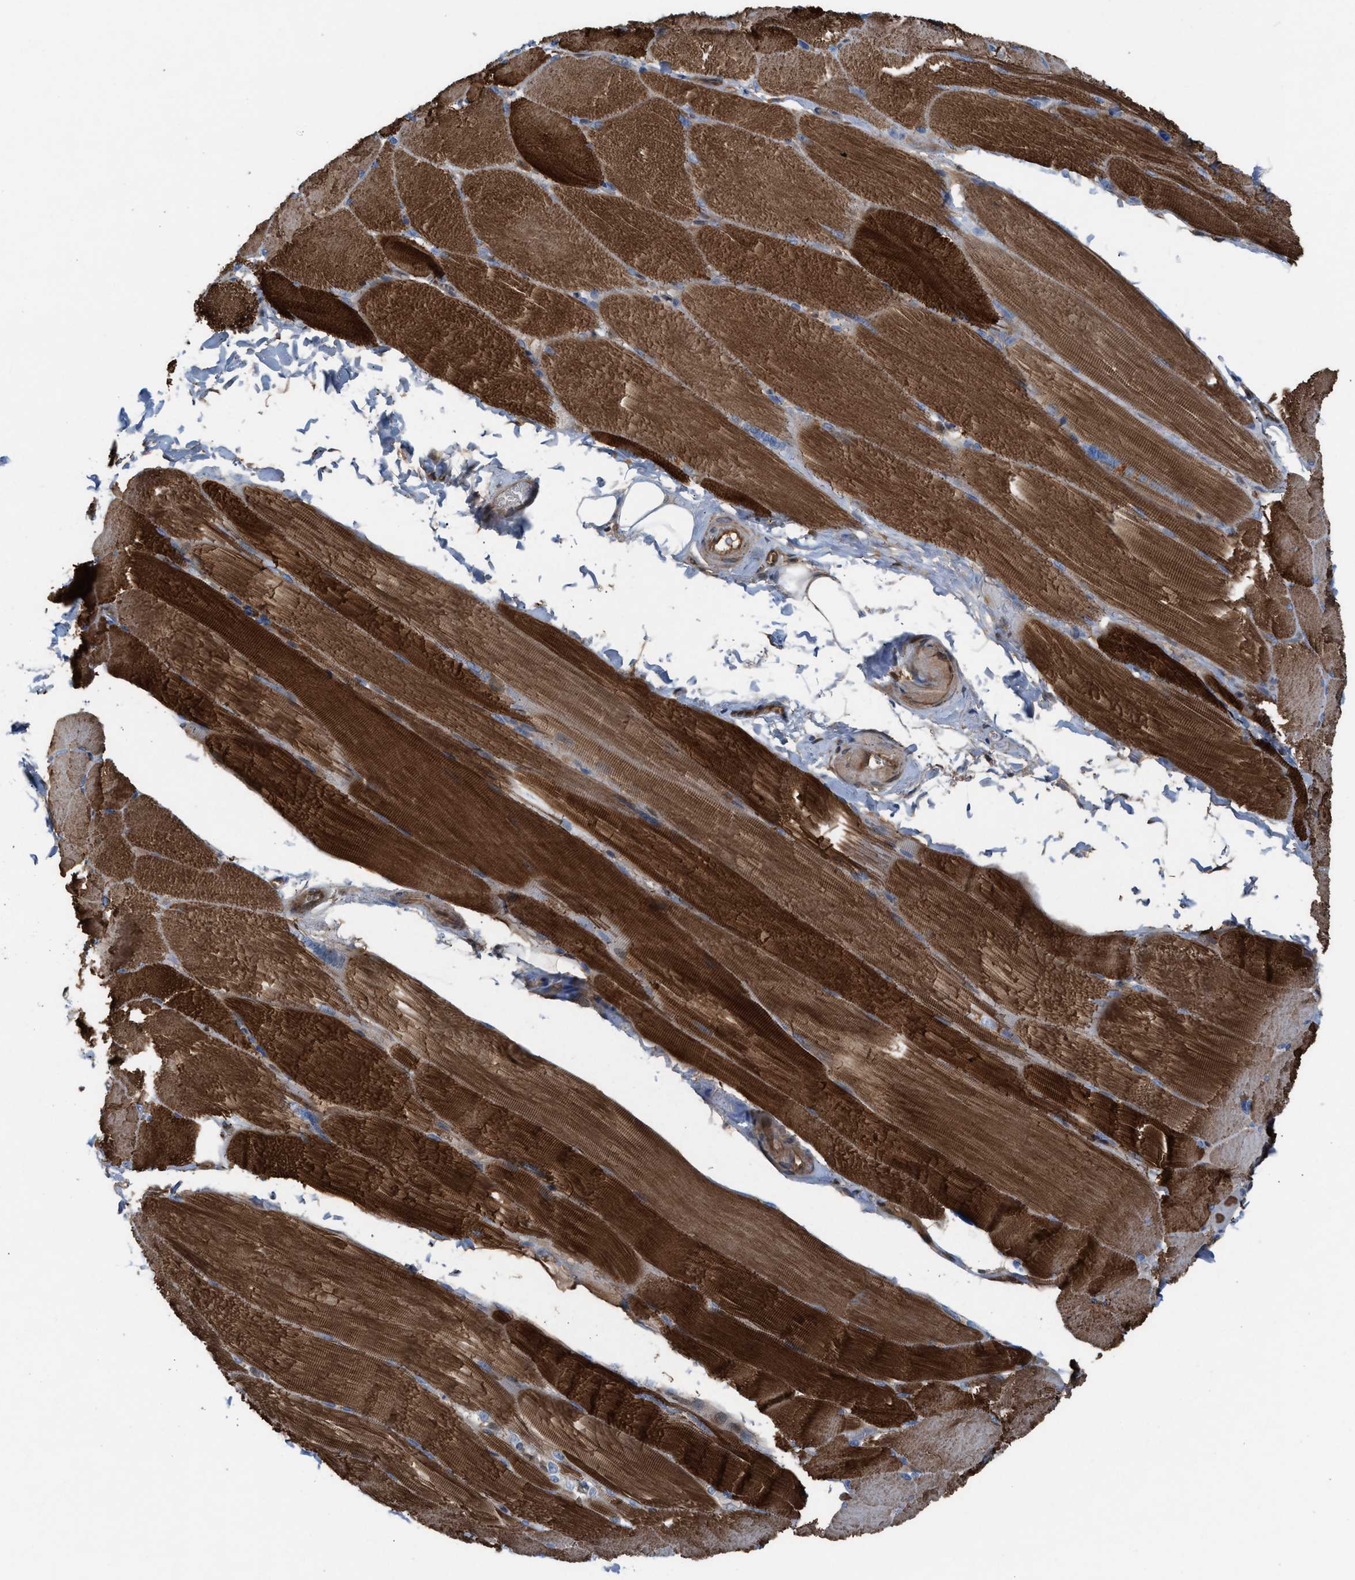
{"staining": {"intensity": "strong", "quantity": ">75%", "location": "cytoplasmic/membranous"}, "tissue": "skeletal muscle", "cell_type": "Myocytes", "image_type": "normal", "snomed": [{"axis": "morphology", "description": "Normal tissue, NOS"}, {"axis": "topography", "description": "Skin"}, {"axis": "topography", "description": "Skeletal muscle"}], "caption": "An image showing strong cytoplasmic/membranous positivity in about >75% of myocytes in normal skeletal muscle, as visualized by brown immunohistochemical staining.", "gene": "TPK1", "patient": {"sex": "male", "age": 83}}